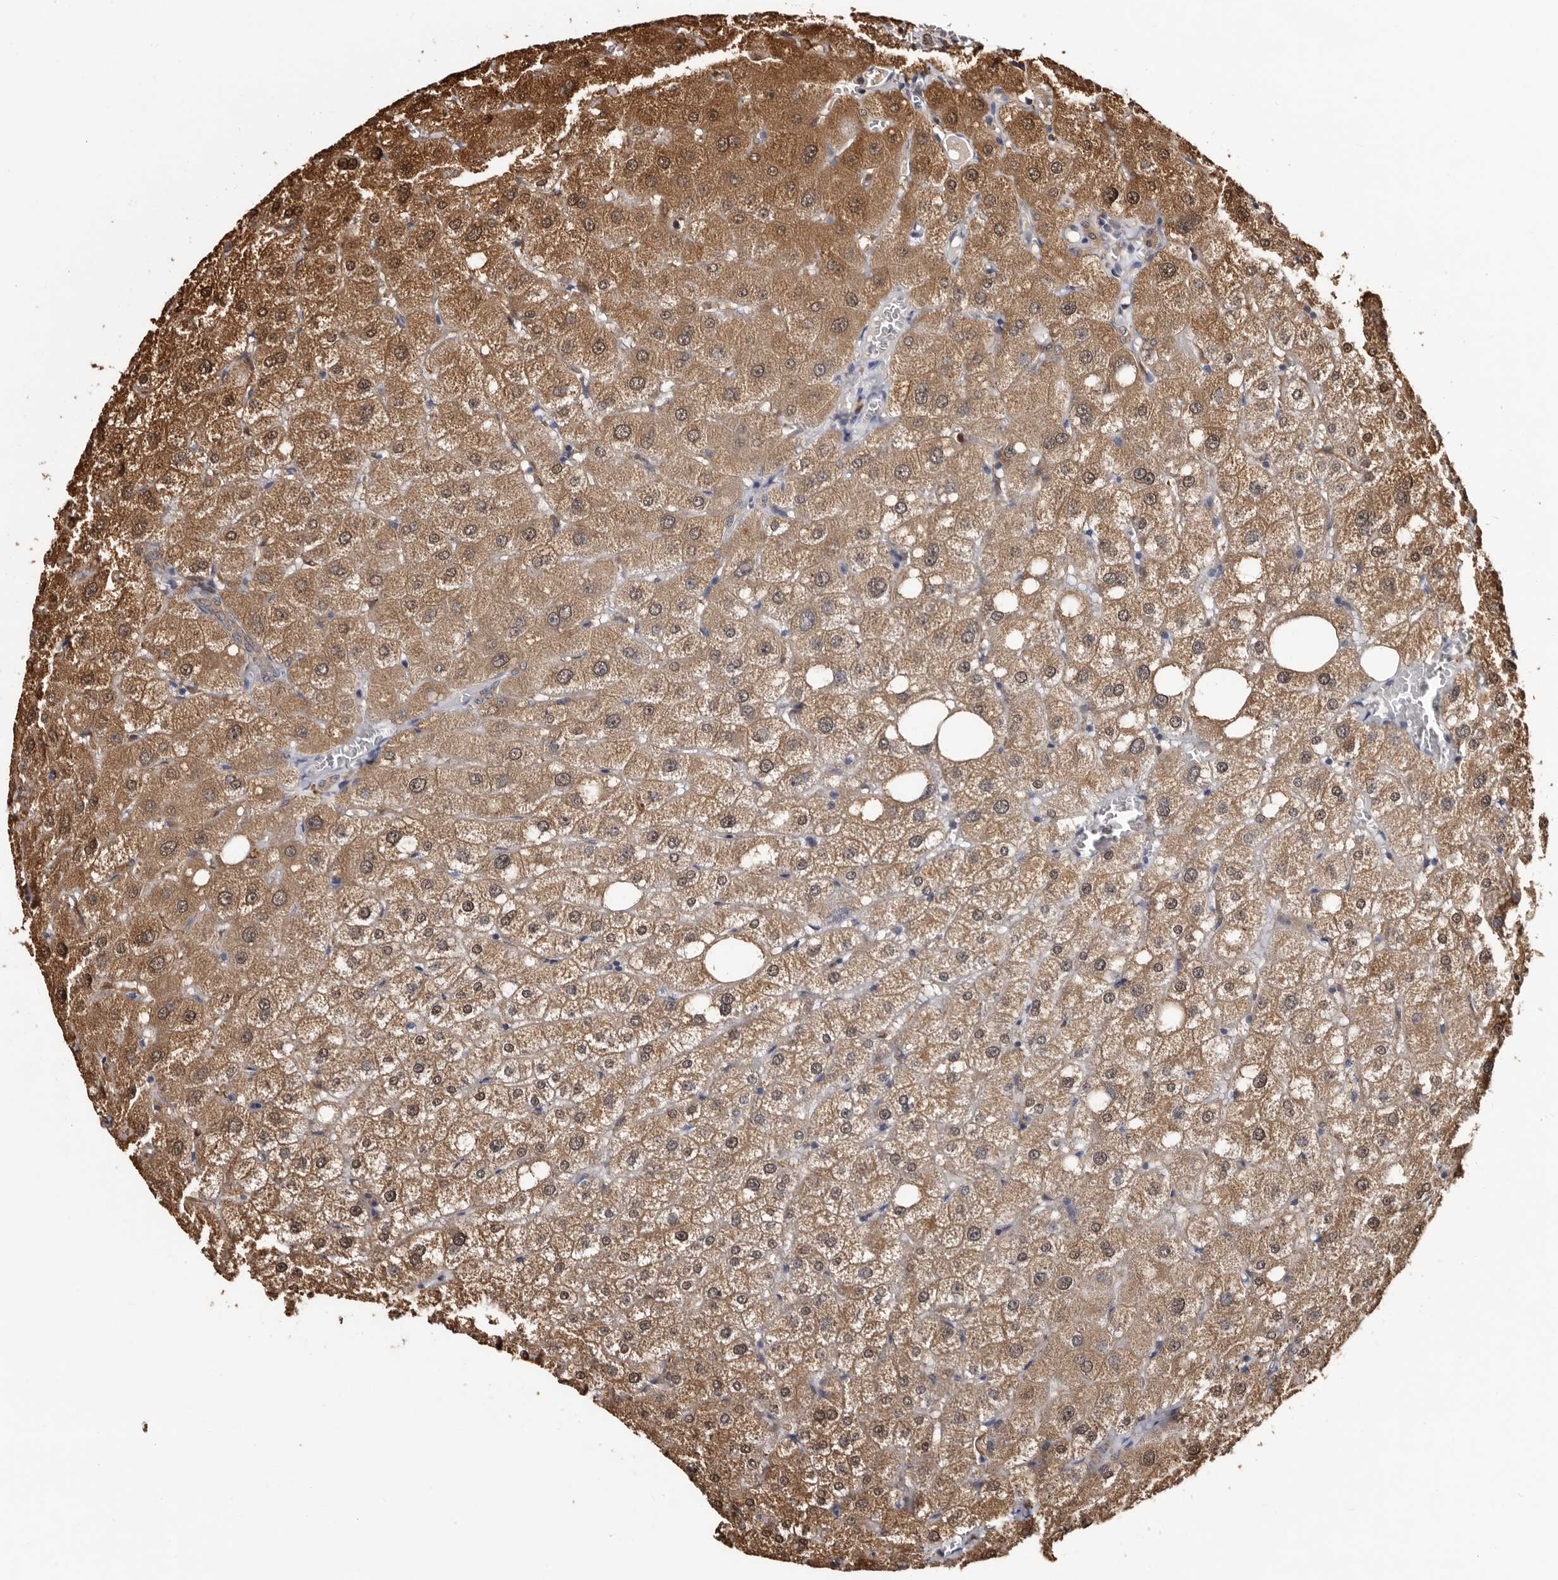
{"staining": {"intensity": "moderate", "quantity": ">75%", "location": "cytoplasmic/membranous"}, "tissue": "liver", "cell_type": "Cholangiocytes", "image_type": "normal", "snomed": [{"axis": "morphology", "description": "Normal tissue, NOS"}, {"axis": "topography", "description": "Liver"}], "caption": "Immunohistochemistry of benign human liver exhibits medium levels of moderate cytoplasmic/membranous positivity in about >75% of cholangiocytes. The staining was performed using DAB (3,3'-diaminobenzidine) to visualize the protein expression in brown, while the nuclei were stained in blue with hematoxylin (Magnification: 20x).", "gene": "DNPH1", "patient": {"sex": "male", "age": 73}}